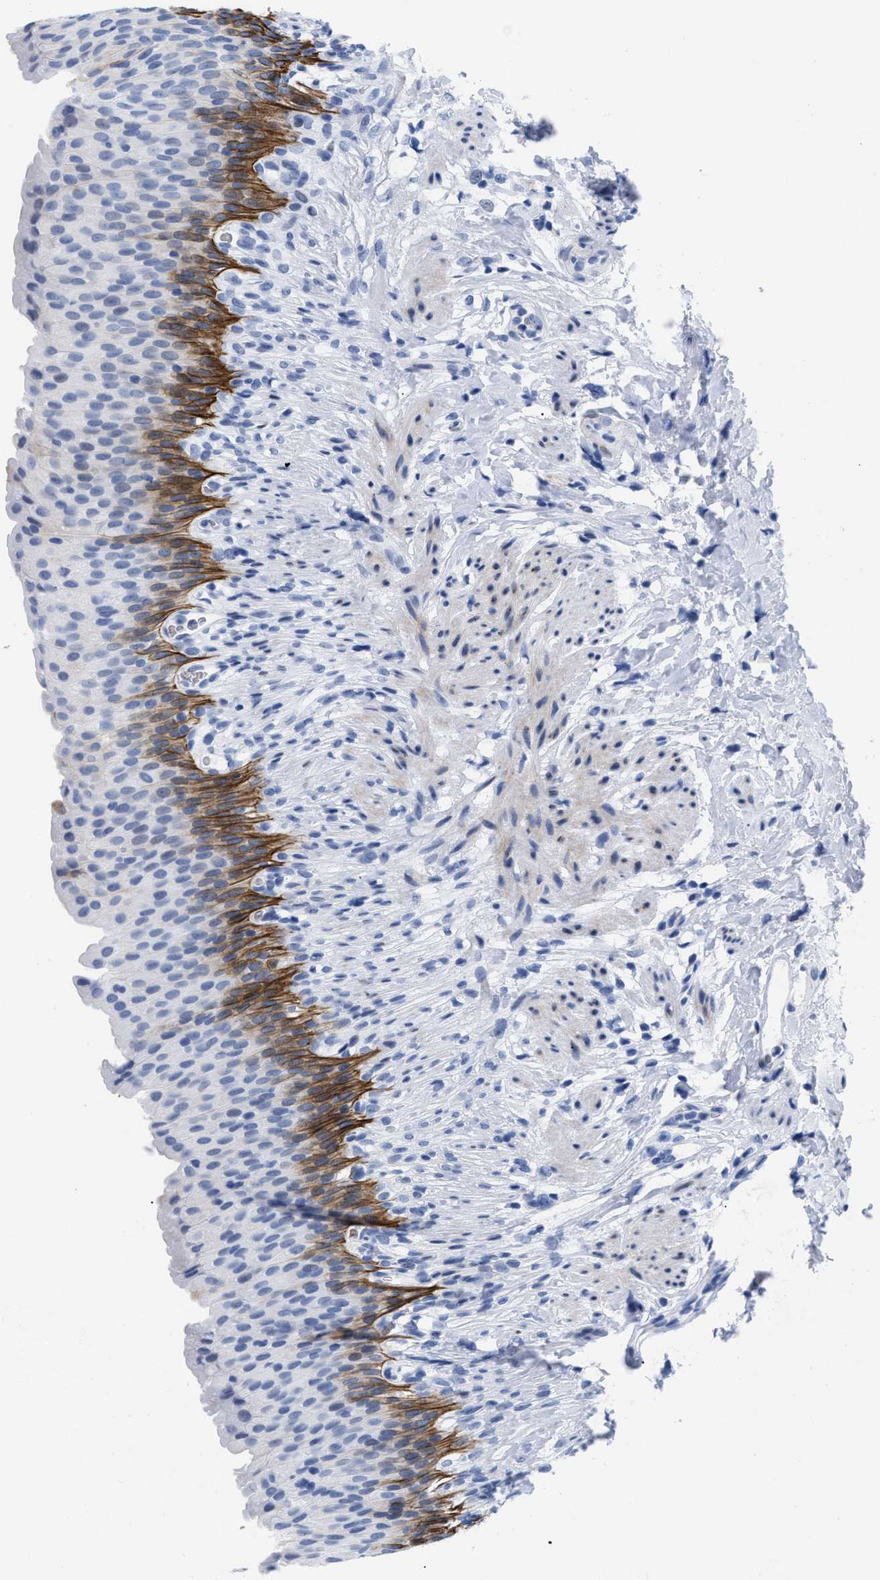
{"staining": {"intensity": "moderate", "quantity": "<25%", "location": "cytoplasmic/membranous"}, "tissue": "urinary bladder", "cell_type": "Urothelial cells", "image_type": "normal", "snomed": [{"axis": "morphology", "description": "Normal tissue, NOS"}, {"axis": "topography", "description": "Urinary bladder"}], "caption": "An image showing moderate cytoplasmic/membranous expression in about <25% of urothelial cells in unremarkable urinary bladder, as visualized by brown immunohistochemical staining.", "gene": "DUSP26", "patient": {"sex": "female", "age": 79}}